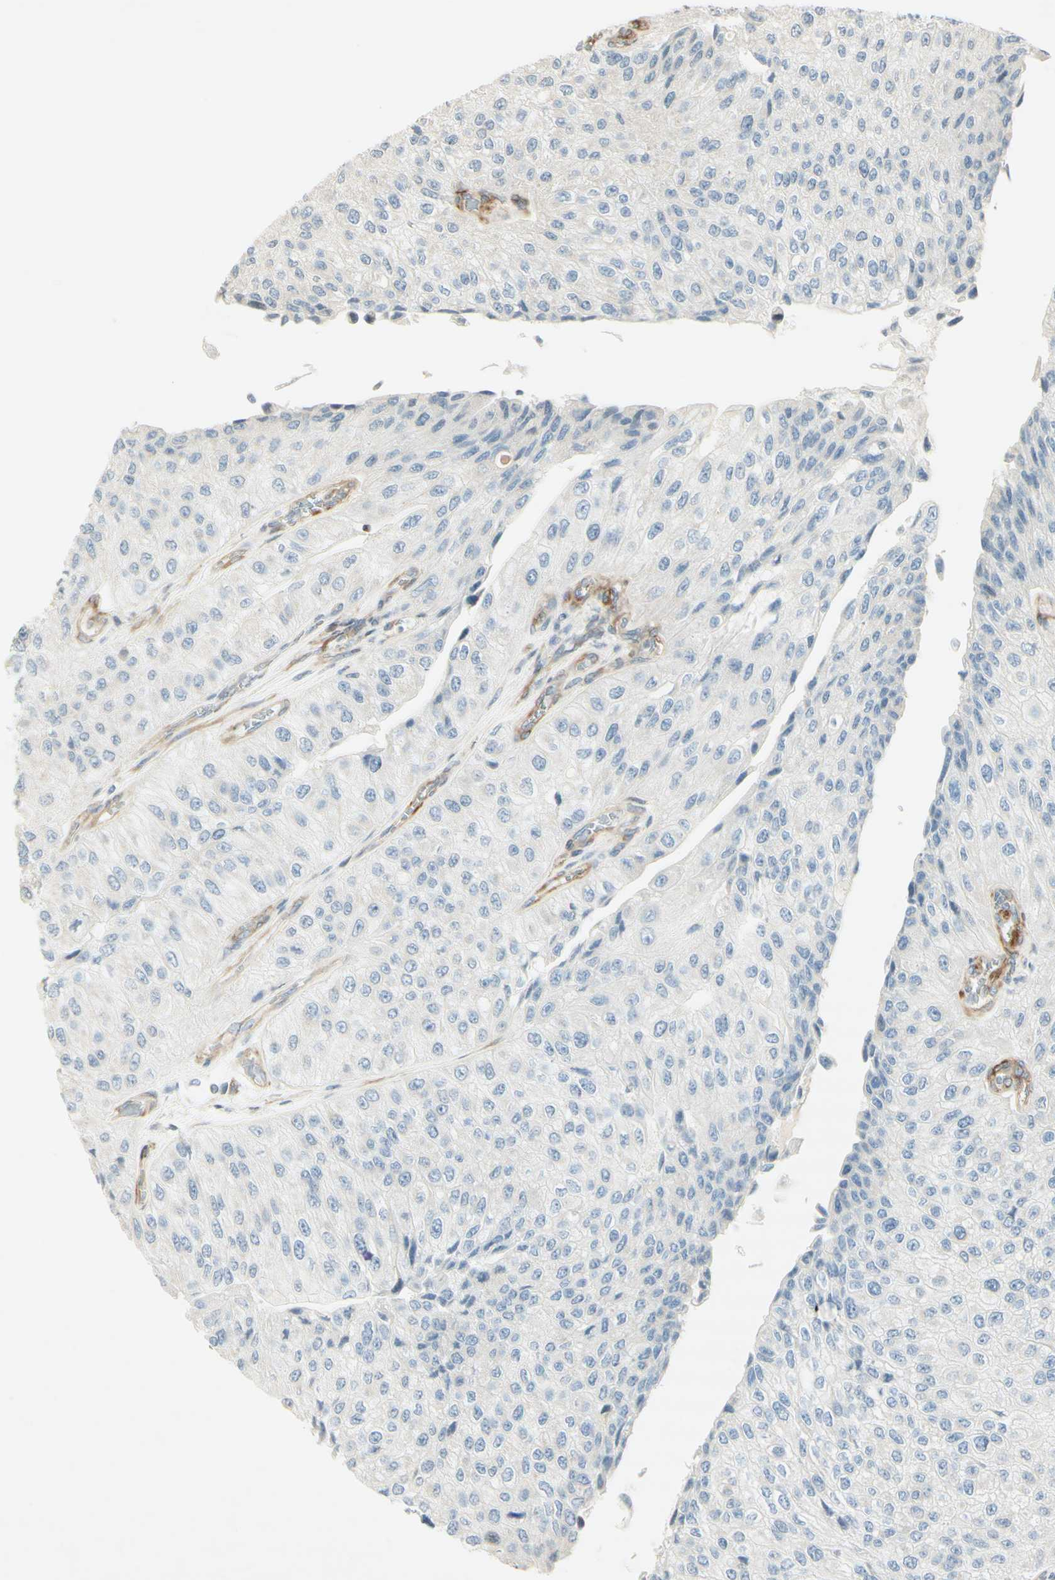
{"staining": {"intensity": "negative", "quantity": "none", "location": "none"}, "tissue": "urothelial cancer", "cell_type": "Tumor cells", "image_type": "cancer", "snomed": [{"axis": "morphology", "description": "Urothelial carcinoma, High grade"}, {"axis": "topography", "description": "Kidney"}, {"axis": "topography", "description": "Urinary bladder"}], "caption": "A high-resolution histopathology image shows immunohistochemistry staining of urothelial cancer, which displays no significant staining in tumor cells.", "gene": "MAP1B", "patient": {"sex": "male", "age": 77}}